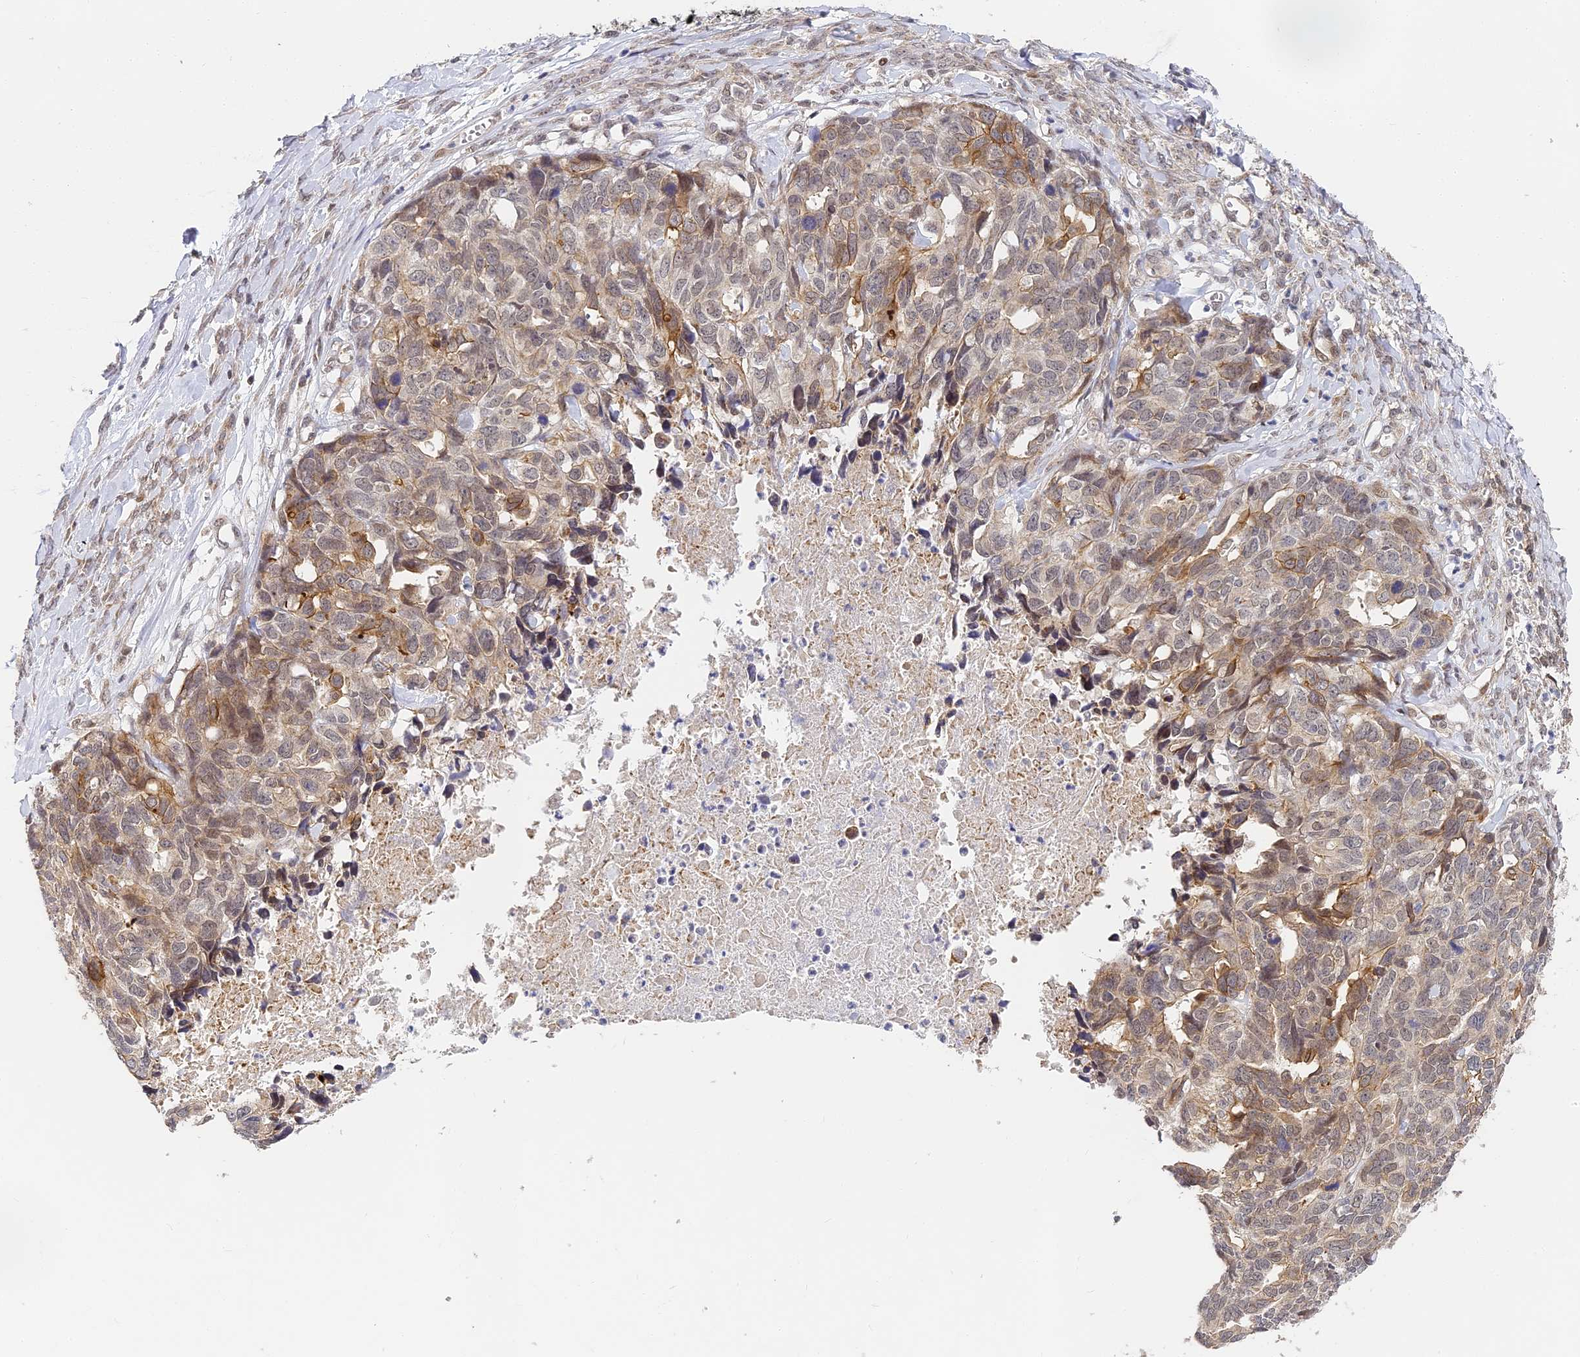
{"staining": {"intensity": "moderate", "quantity": "25%-75%", "location": "cytoplasmic/membranous,nuclear"}, "tissue": "ovarian cancer", "cell_type": "Tumor cells", "image_type": "cancer", "snomed": [{"axis": "morphology", "description": "Cystadenocarcinoma, serous, NOS"}, {"axis": "topography", "description": "Ovary"}], "caption": "Ovarian cancer stained with a protein marker reveals moderate staining in tumor cells.", "gene": "DNAAF10", "patient": {"sex": "female", "age": 79}}